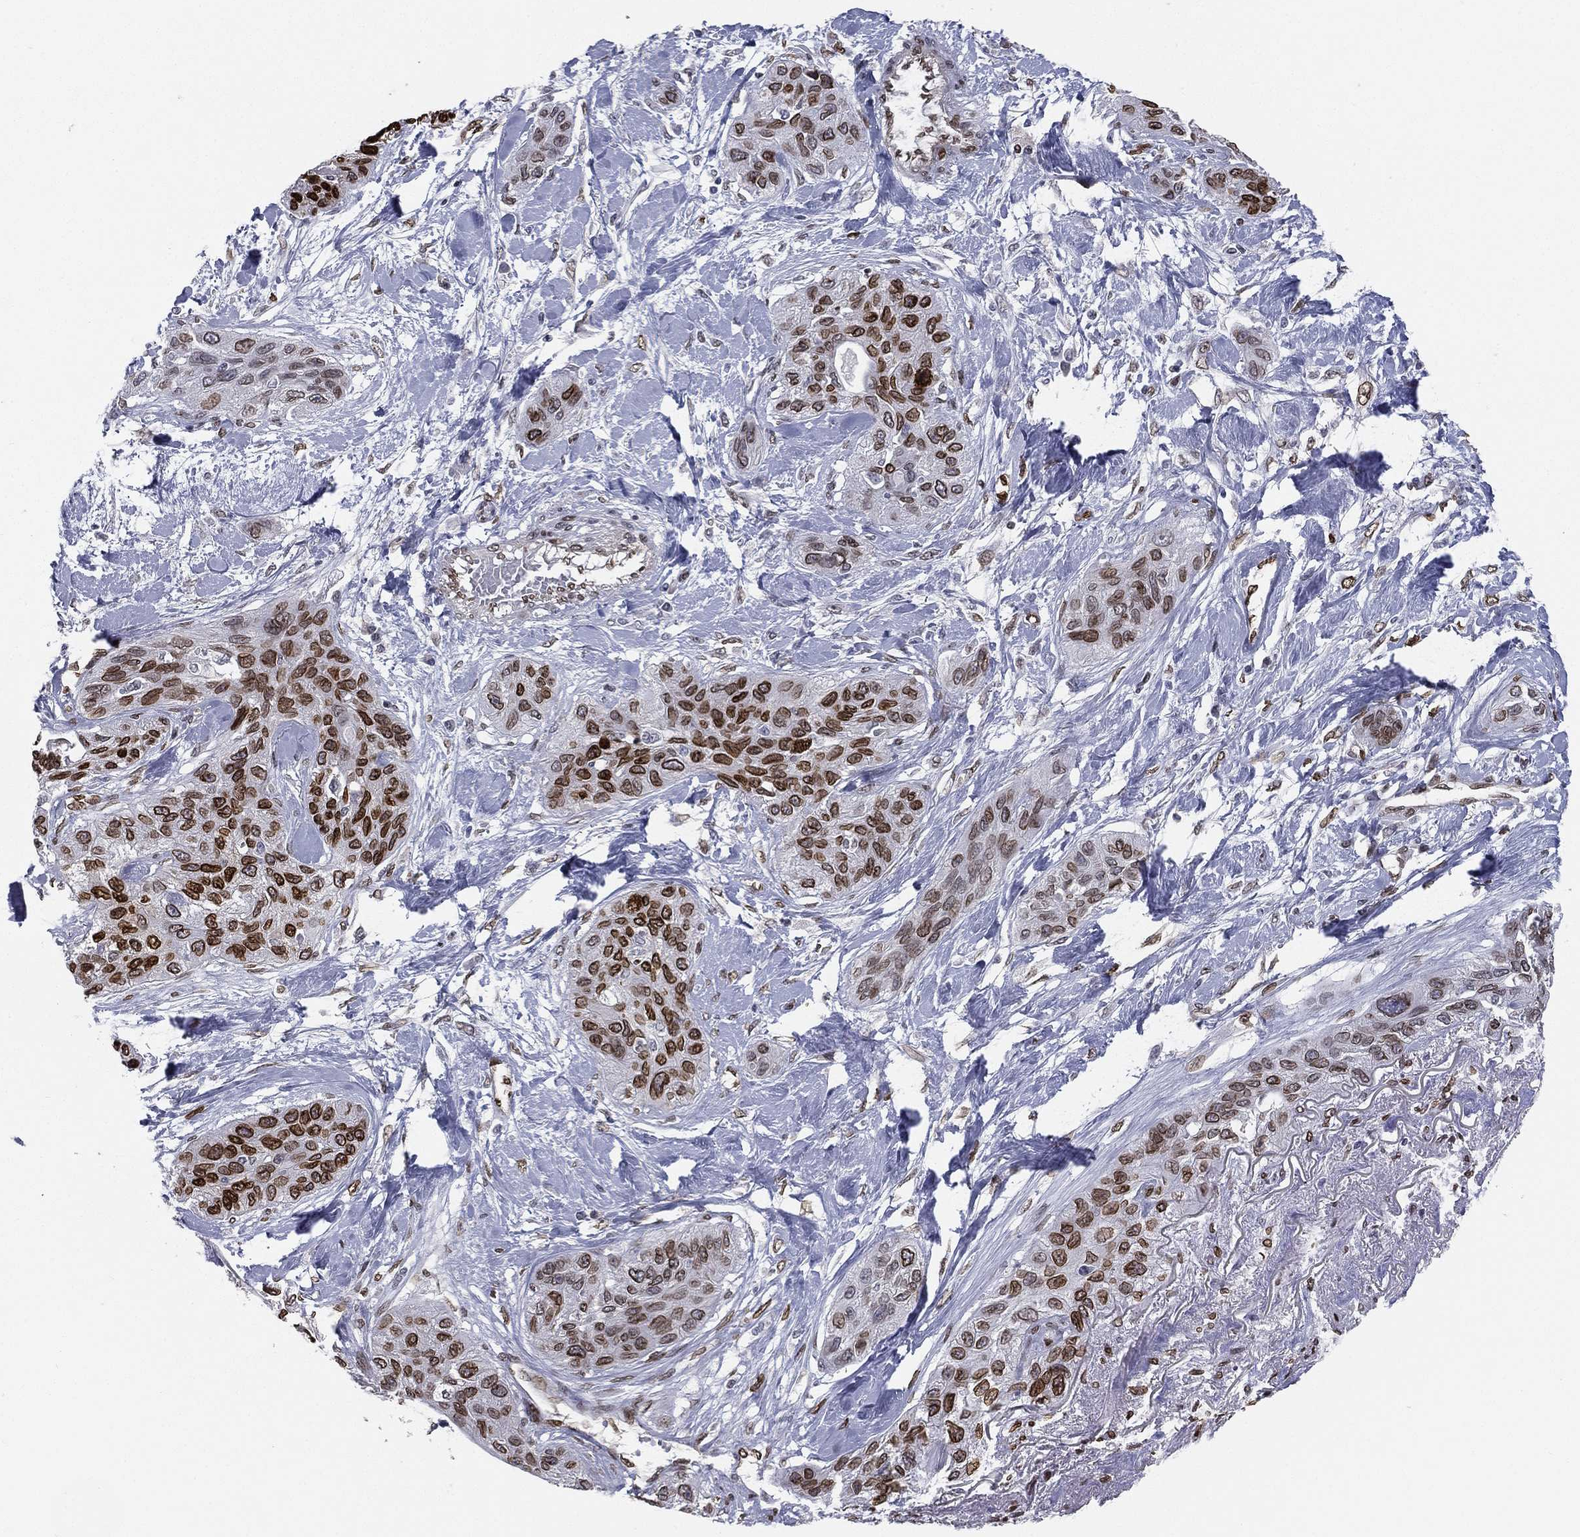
{"staining": {"intensity": "strong", "quantity": "25%-75%", "location": "nuclear"}, "tissue": "lung cancer", "cell_type": "Tumor cells", "image_type": "cancer", "snomed": [{"axis": "morphology", "description": "Squamous cell carcinoma, NOS"}, {"axis": "topography", "description": "Lung"}], "caption": "Lung squamous cell carcinoma stained for a protein exhibits strong nuclear positivity in tumor cells.", "gene": "LMNB1", "patient": {"sex": "female", "age": 70}}